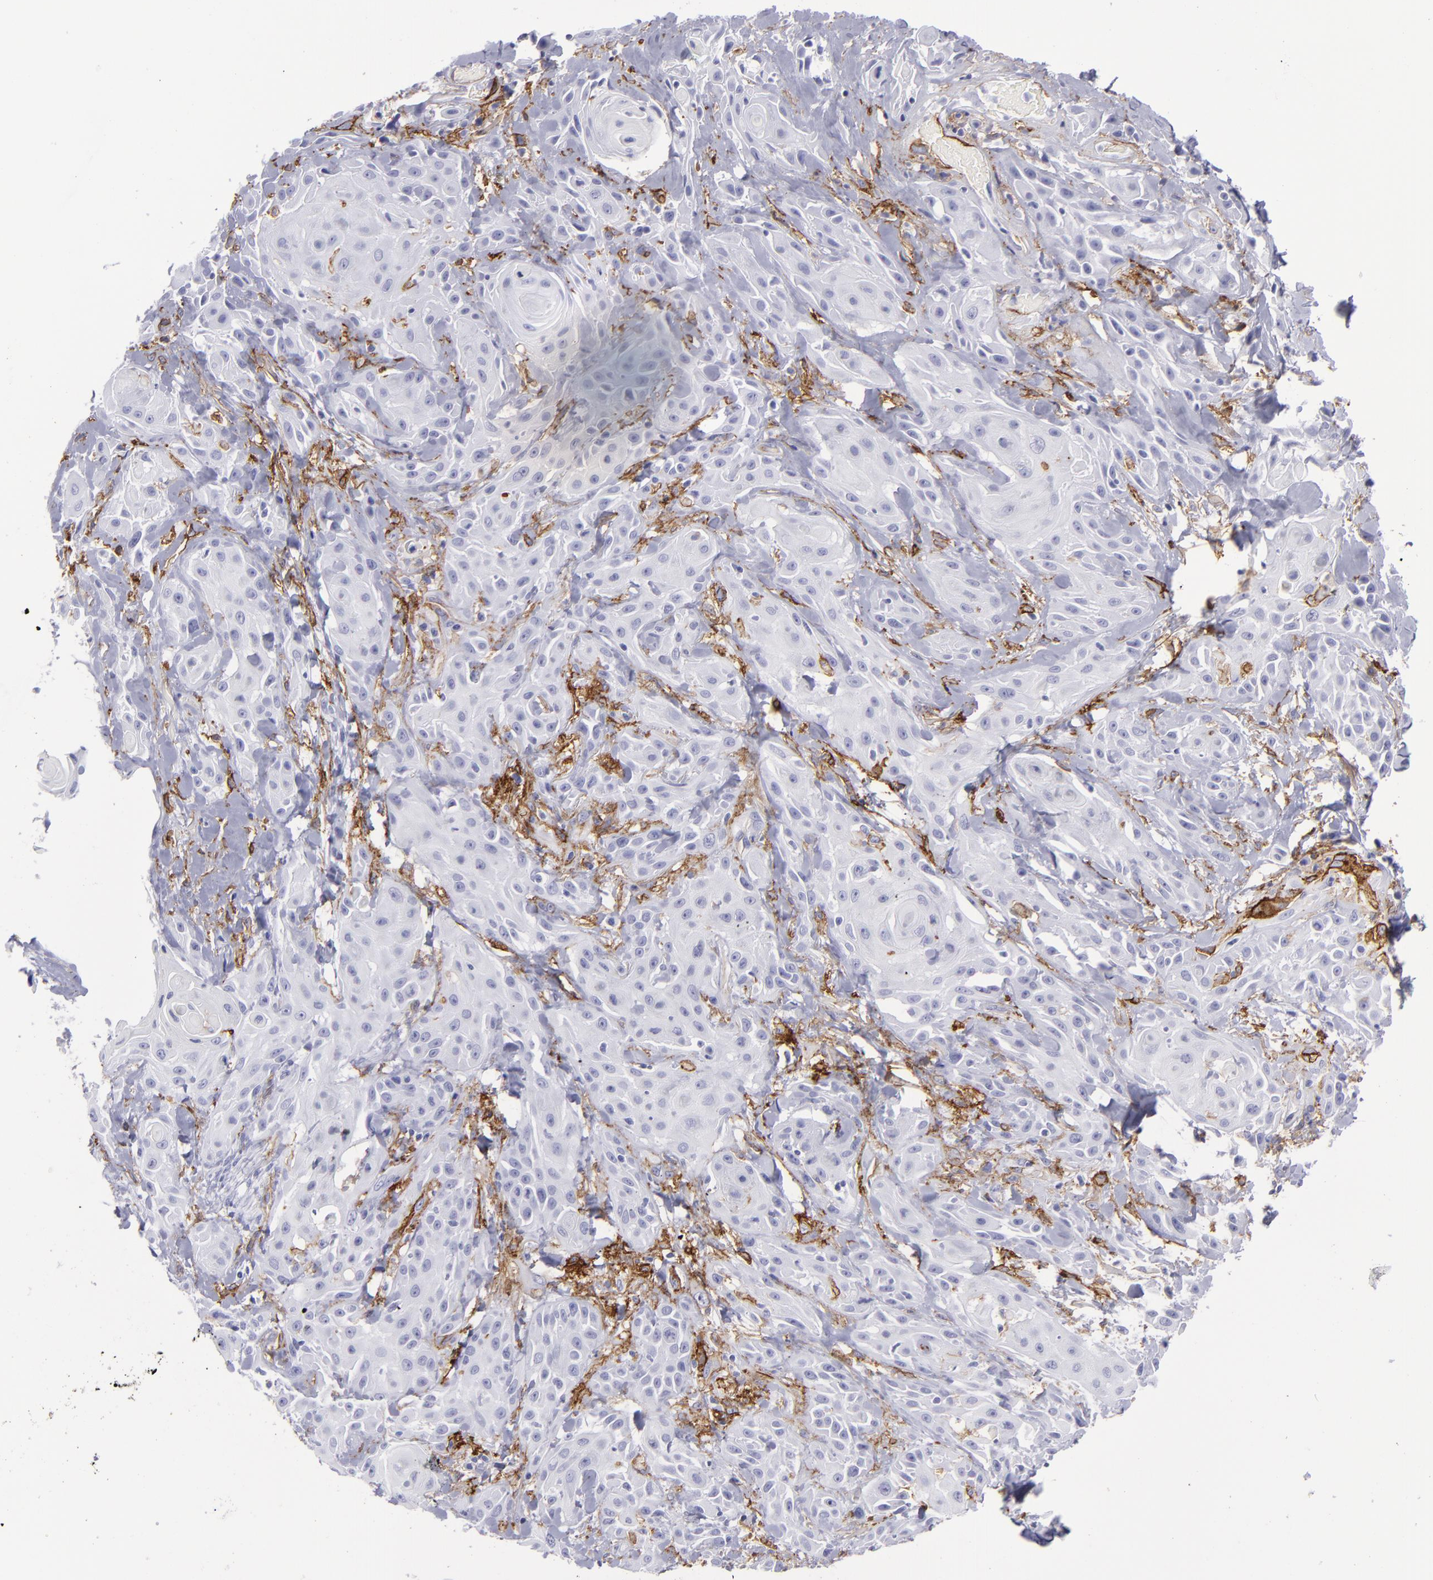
{"staining": {"intensity": "negative", "quantity": "none", "location": "none"}, "tissue": "skin cancer", "cell_type": "Tumor cells", "image_type": "cancer", "snomed": [{"axis": "morphology", "description": "Squamous cell carcinoma, NOS"}, {"axis": "topography", "description": "Skin"}, {"axis": "topography", "description": "Anal"}], "caption": "Skin squamous cell carcinoma stained for a protein using immunohistochemistry reveals no expression tumor cells.", "gene": "ACE", "patient": {"sex": "male", "age": 64}}